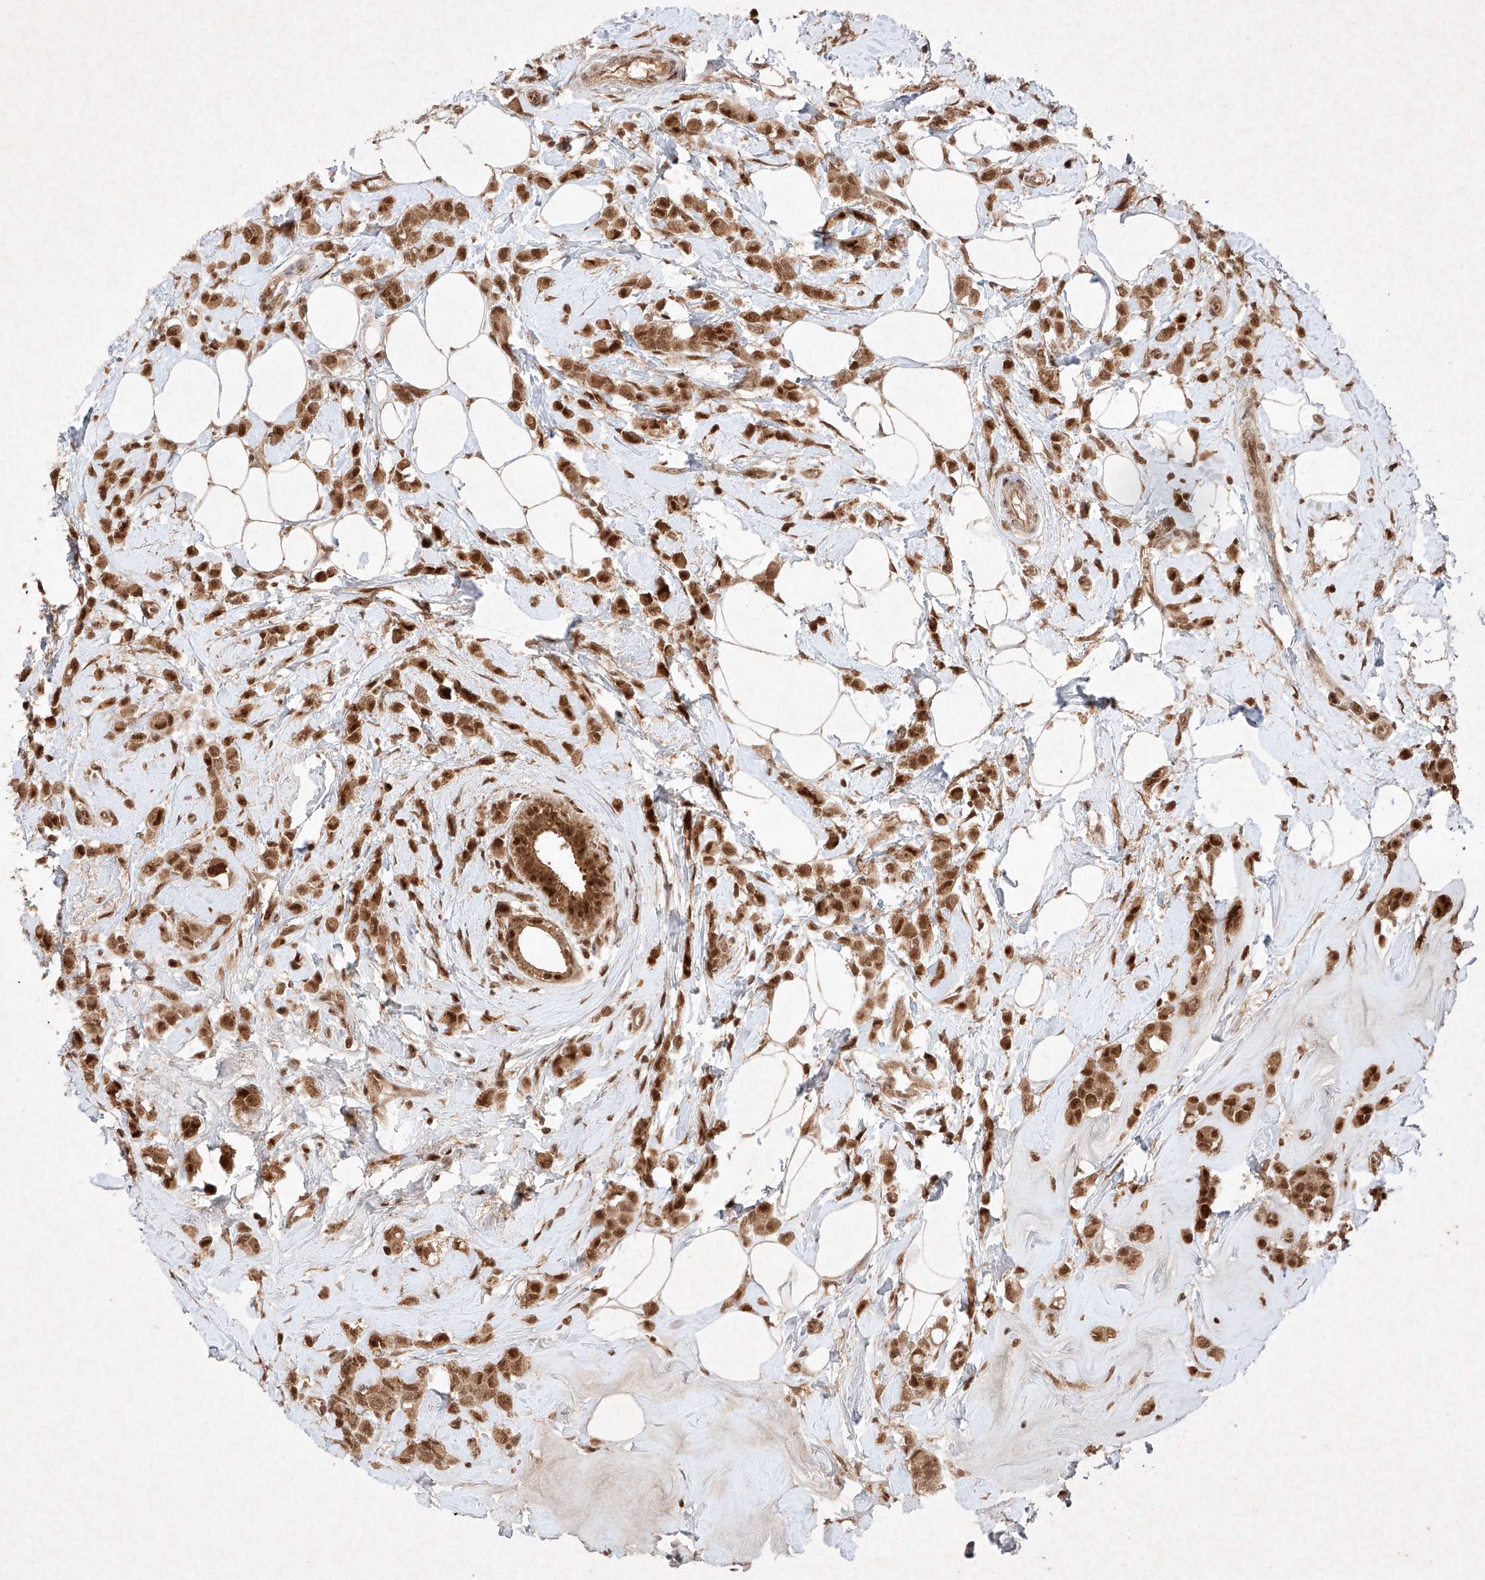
{"staining": {"intensity": "strong", "quantity": ">75%", "location": "cytoplasmic/membranous"}, "tissue": "breast cancer", "cell_type": "Tumor cells", "image_type": "cancer", "snomed": [{"axis": "morphology", "description": "Lobular carcinoma"}, {"axis": "topography", "description": "Breast"}], "caption": "Brown immunohistochemical staining in human breast cancer (lobular carcinoma) exhibits strong cytoplasmic/membranous expression in approximately >75% of tumor cells. The protein is stained brown, and the nuclei are stained in blue (DAB (3,3'-diaminobenzidine) IHC with brightfield microscopy, high magnification).", "gene": "RNF31", "patient": {"sex": "female", "age": 47}}